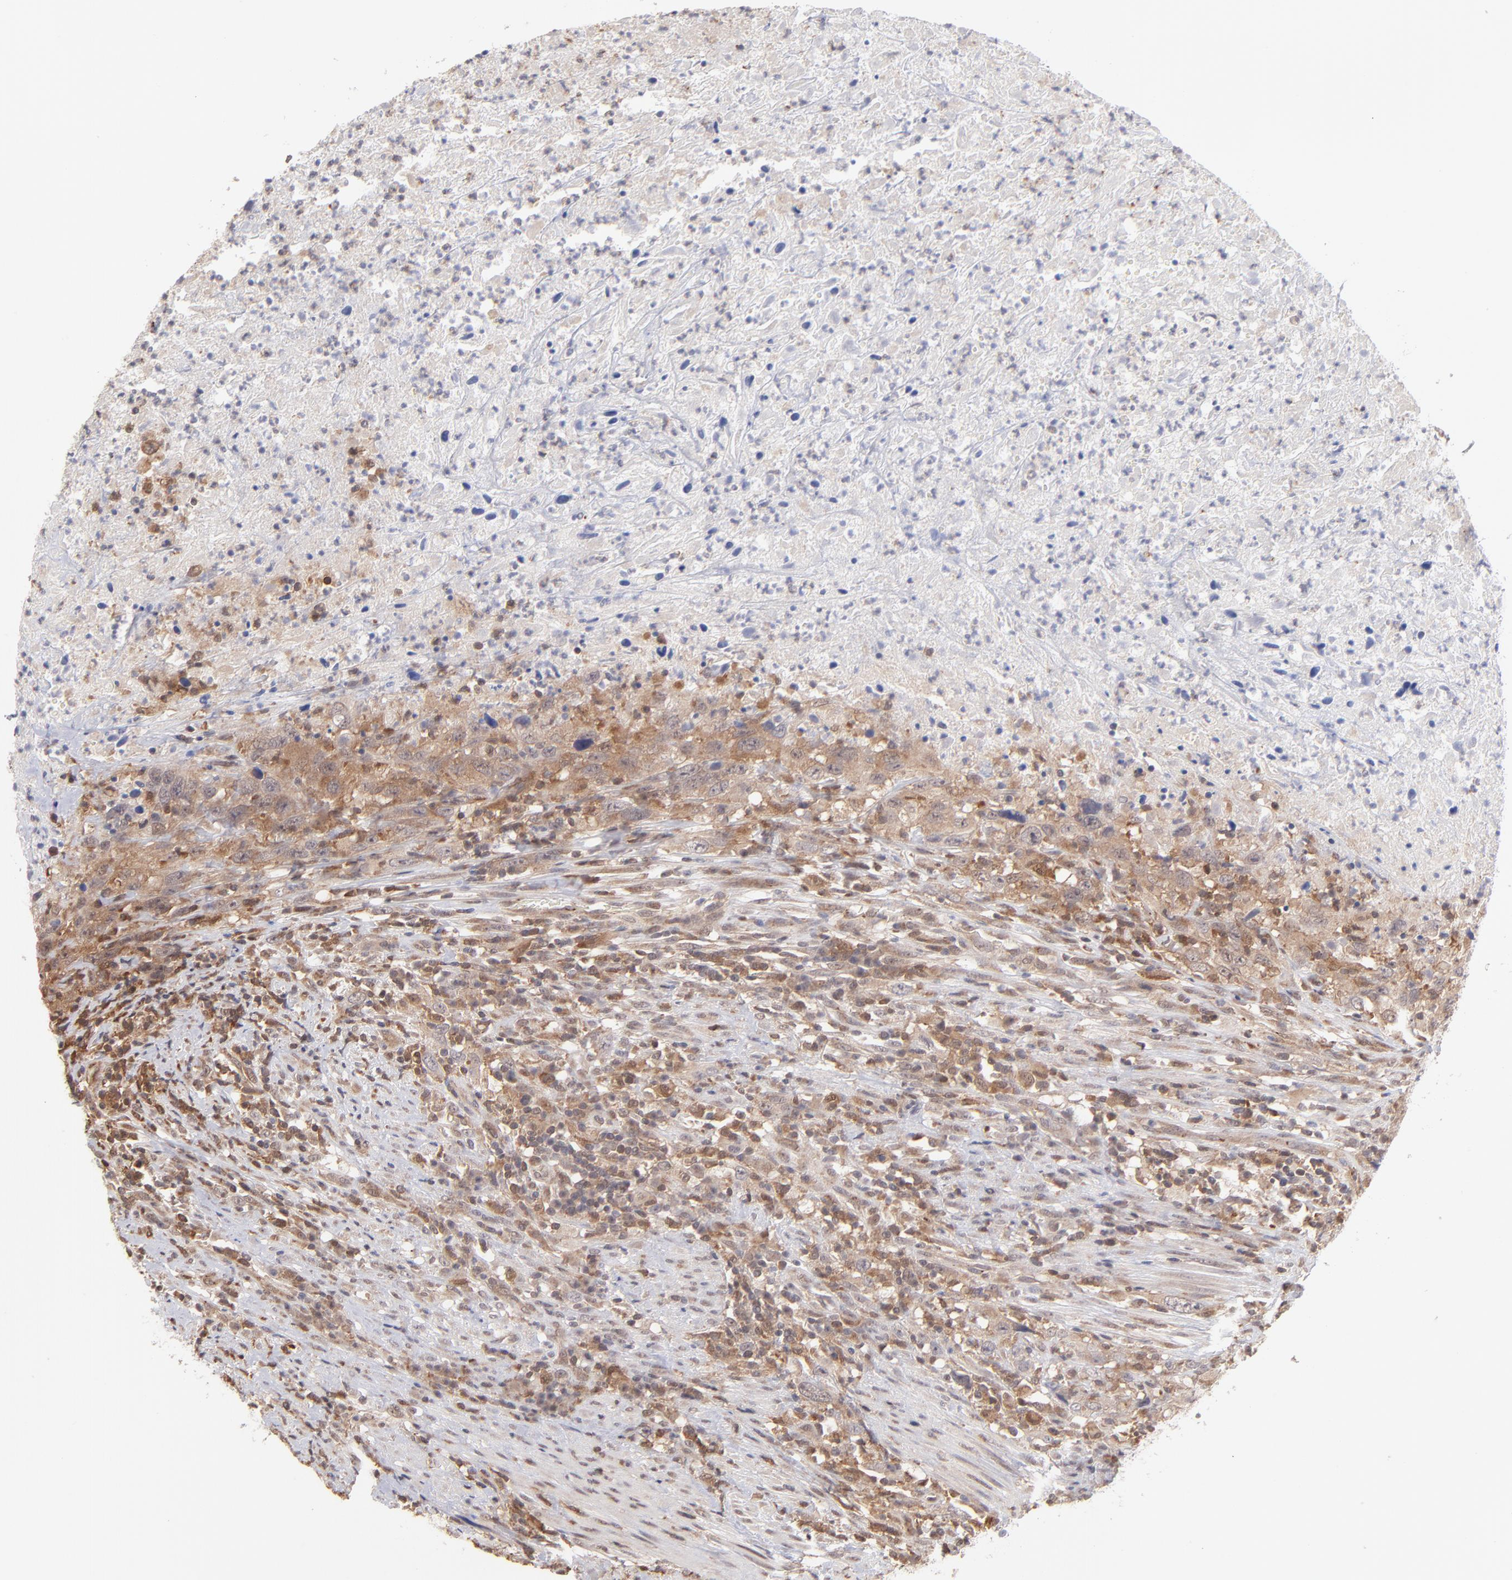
{"staining": {"intensity": "weak", "quantity": ">75%", "location": "cytoplasmic/membranous"}, "tissue": "urothelial cancer", "cell_type": "Tumor cells", "image_type": "cancer", "snomed": [{"axis": "morphology", "description": "Urothelial carcinoma, High grade"}, {"axis": "topography", "description": "Urinary bladder"}], "caption": "Weak cytoplasmic/membranous positivity for a protein is present in about >75% of tumor cells of urothelial cancer using immunohistochemistry (IHC).", "gene": "OAS1", "patient": {"sex": "male", "age": 61}}